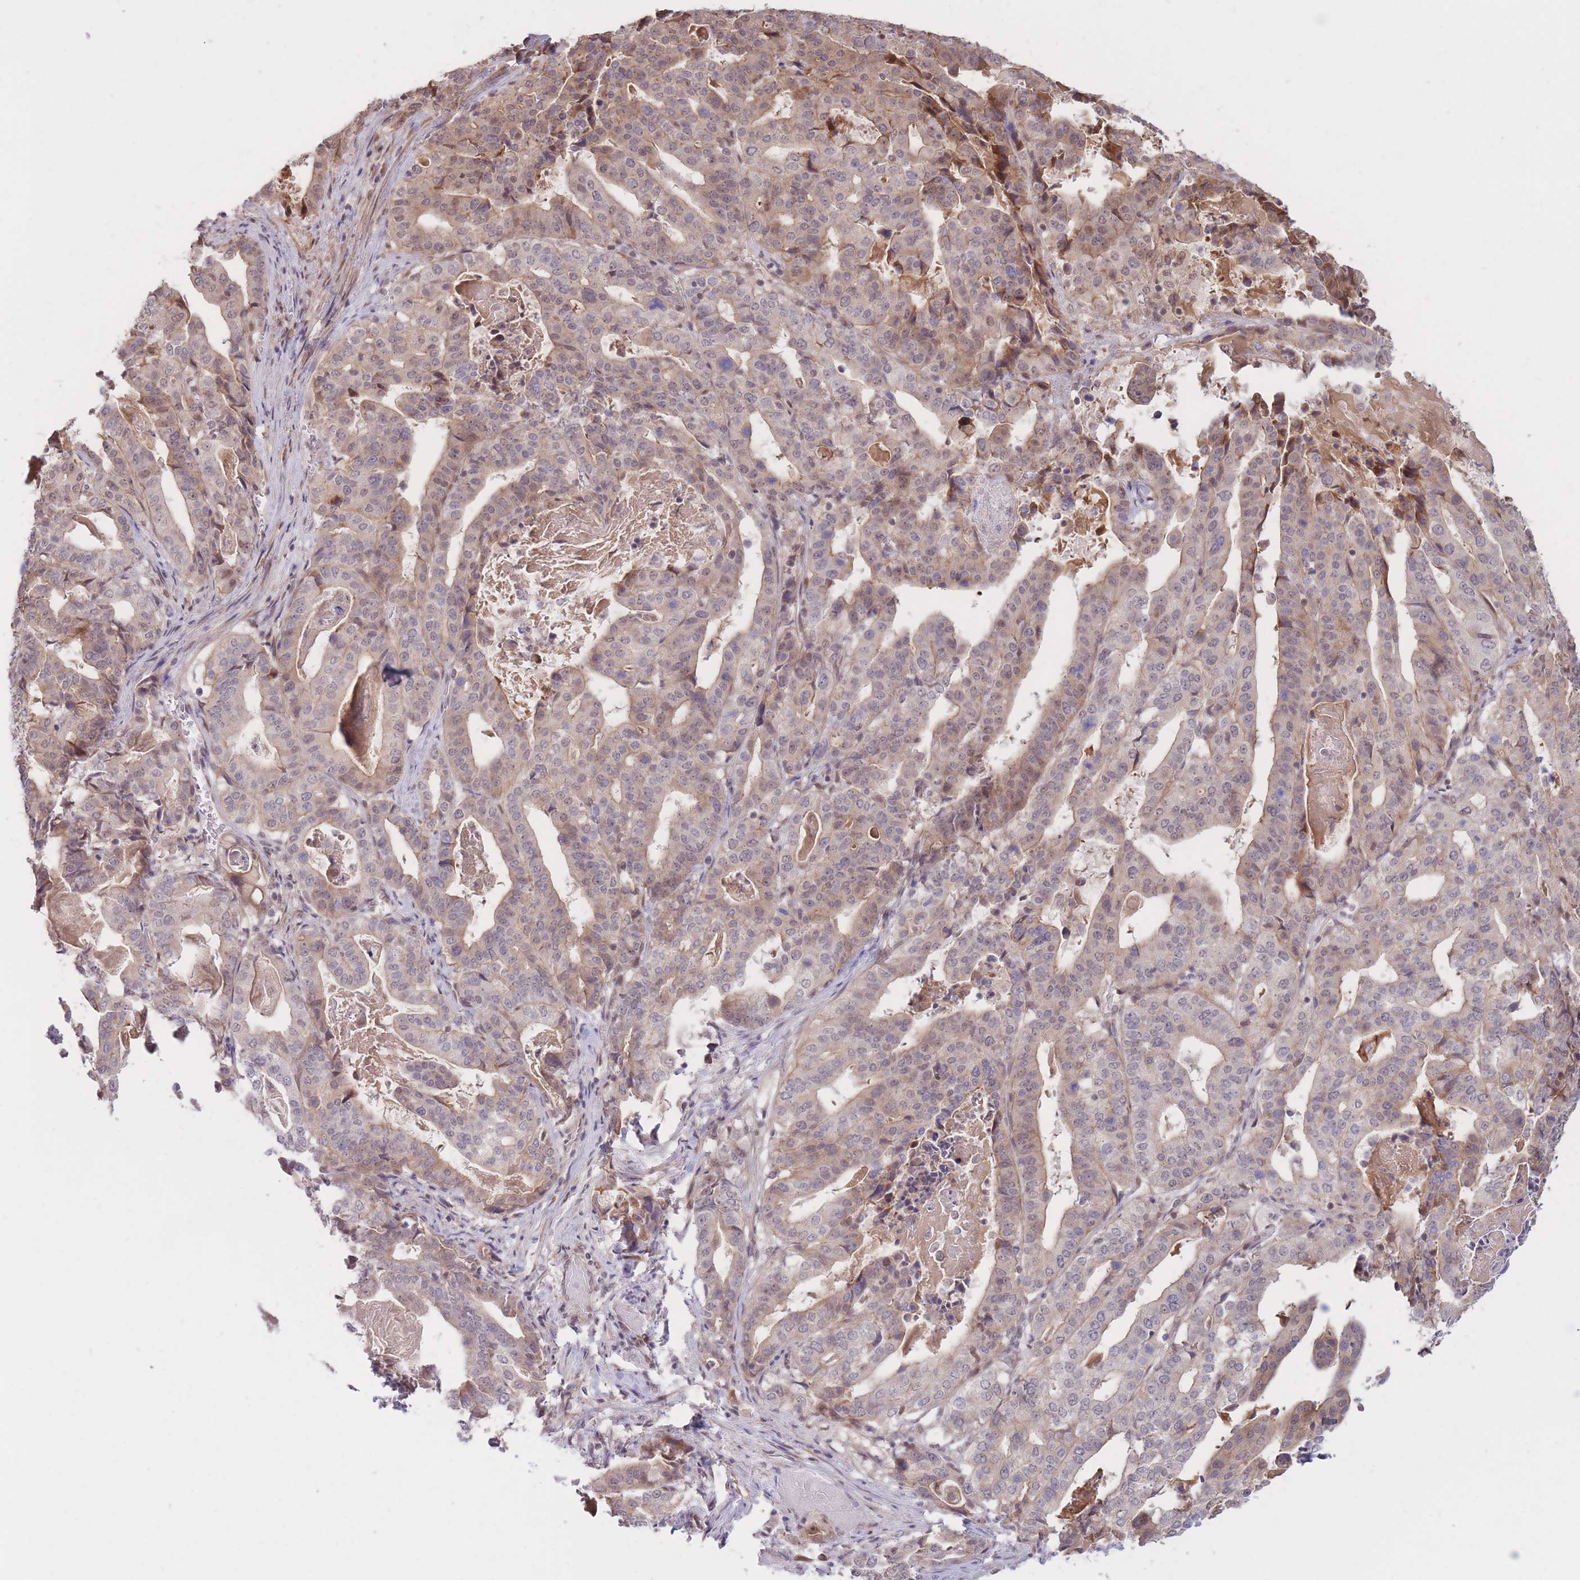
{"staining": {"intensity": "weak", "quantity": "25%-75%", "location": "cytoplasmic/membranous,nuclear"}, "tissue": "stomach cancer", "cell_type": "Tumor cells", "image_type": "cancer", "snomed": [{"axis": "morphology", "description": "Adenocarcinoma, NOS"}, {"axis": "topography", "description": "Stomach"}], "caption": "A micrograph of stomach cancer (adenocarcinoma) stained for a protein displays weak cytoplasmic/membranous and nuclear brown staining in tumor cells.", "gene": "ERICH6B", "patient": {"sex": "male", "age": 48}}